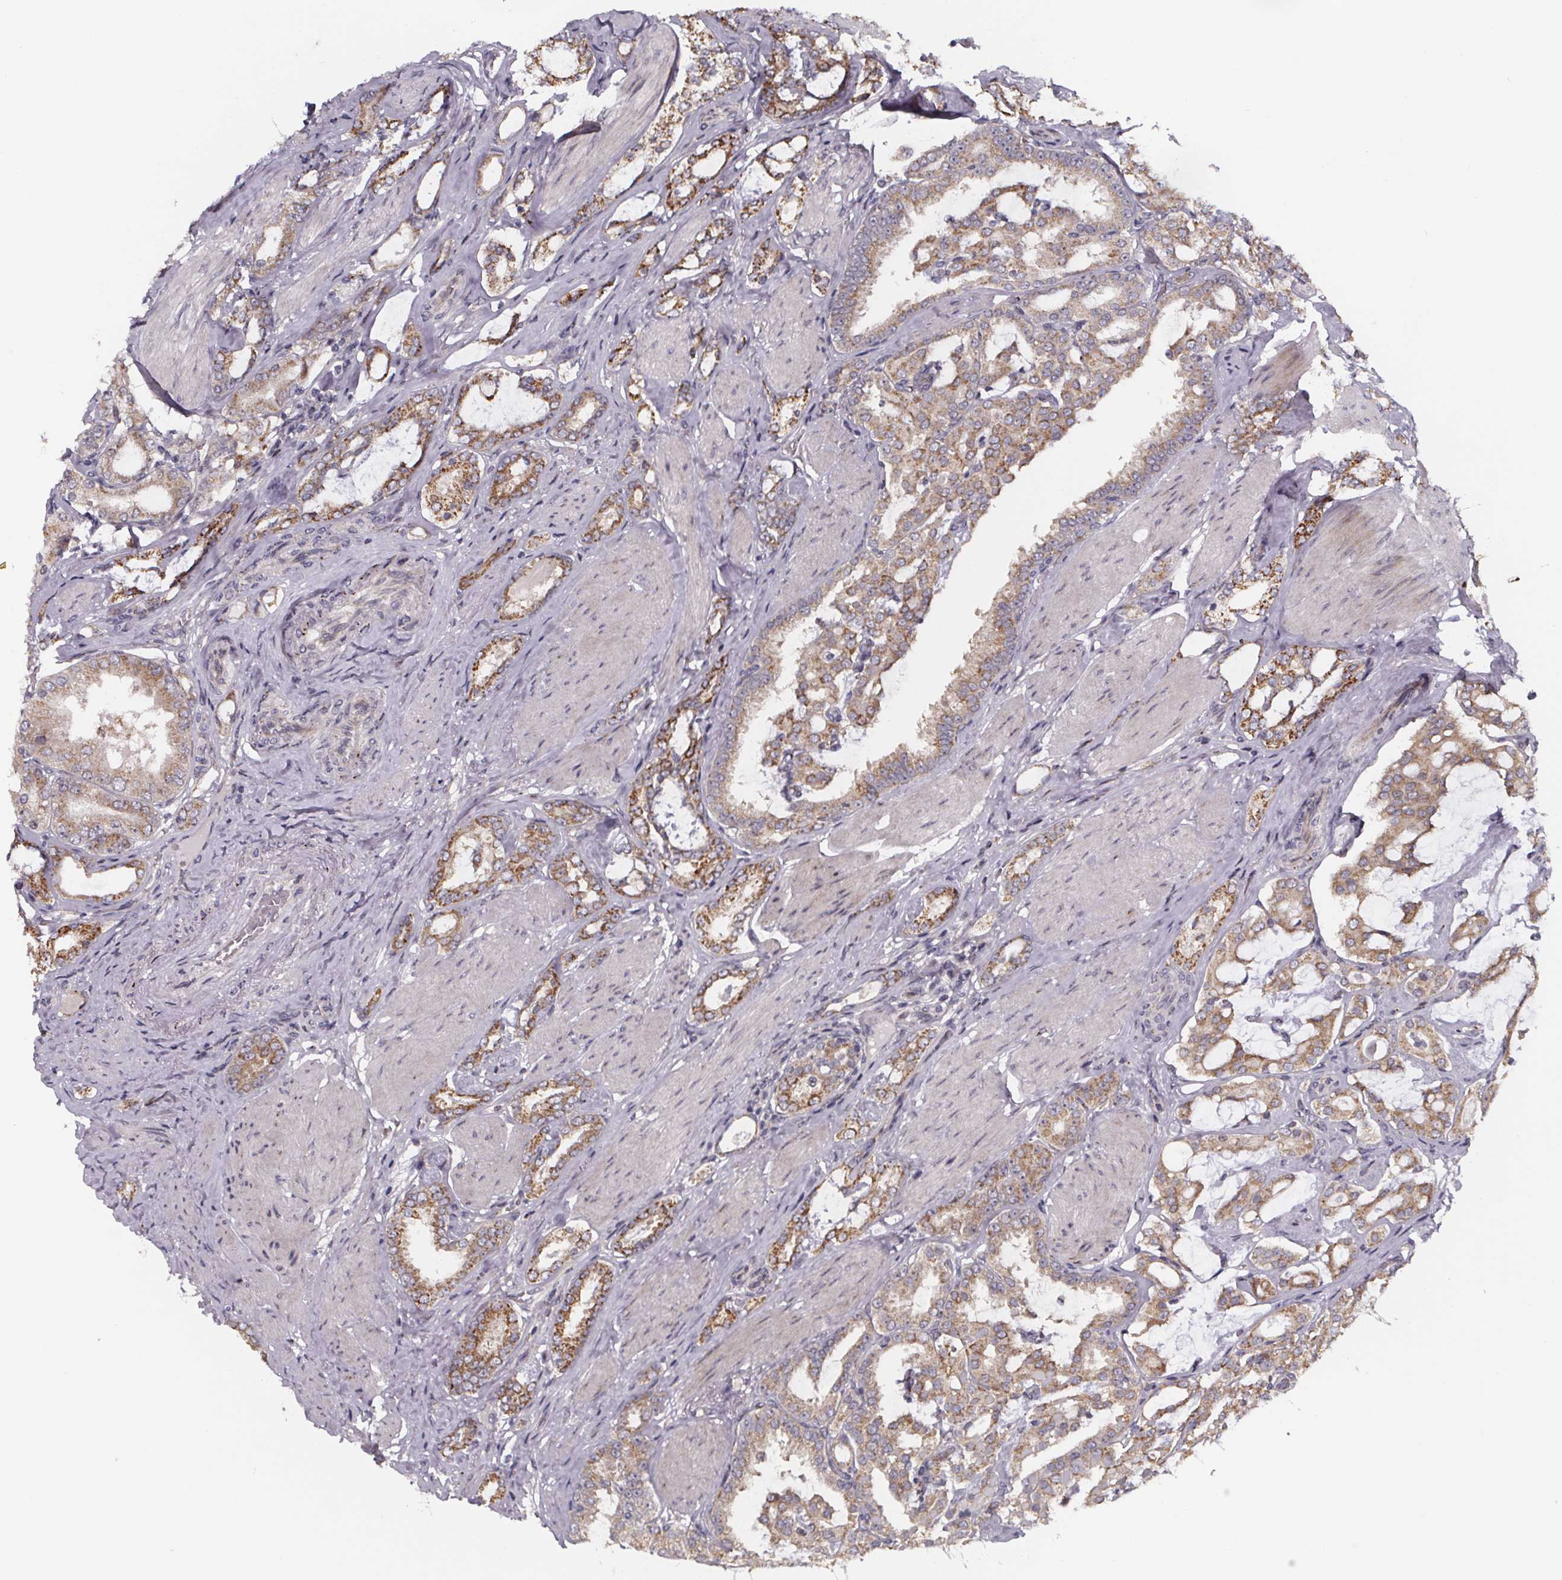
{"staining": {"intensity": "moderate", "quantity": ">75%", "location": "cytoplasmic/membranous"}, "tissue": "prostate cancer", "cell_type": "Tumor cells", "image_type": "cancer", "snomed": [{"axis": "morphology", "description": "Adenocarcinoma, High grade"}, {"axis": "topography", "description": "Prostate"}], "caption": "Immunohistochemistry of human high-grade adenocarcinoma (prostate) reveals medium levels of moderate cytoplasmic/membranous expression in about >75% of tumor cells.", "gene": "NDST1", "patient": {"sex": "male", "age": 63}}